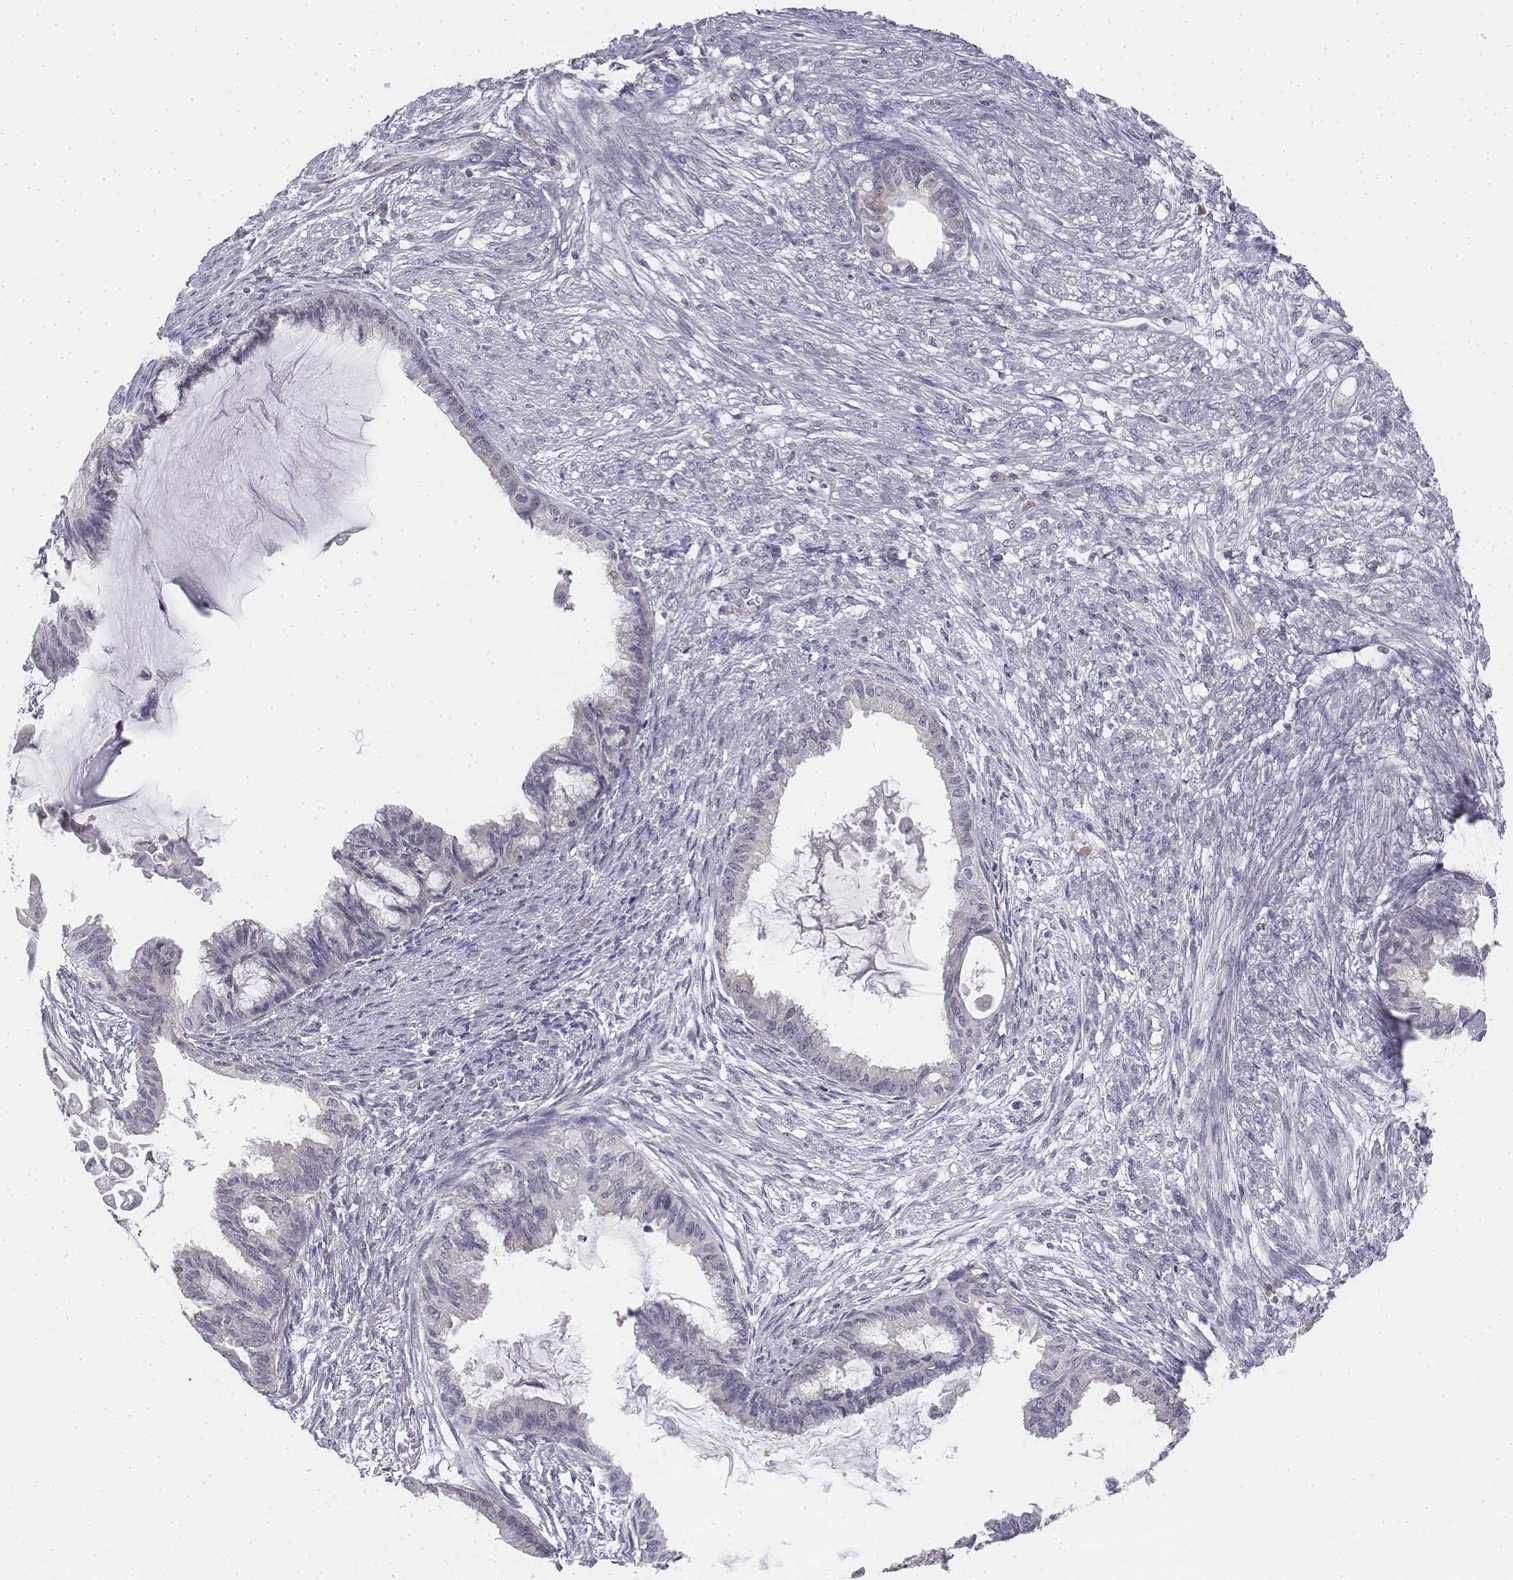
{"staining": {"intensity": "negative", "quantity": "none", "location": "none"}, "tissue": "endometrial cancer", "cell_type": "Tumor cells", "image_type": "cancer", "snomed": [{"axis": "morphology", "description": "Adenocarcinoma, NOS"}, {"axis": "topography", "description": "Endometrium"}], "caption": "Tumor cells are negative for protein expression in human endometrial cancer.", "gene": "PENK", "patient": {"sex": "female", "age": 86}}